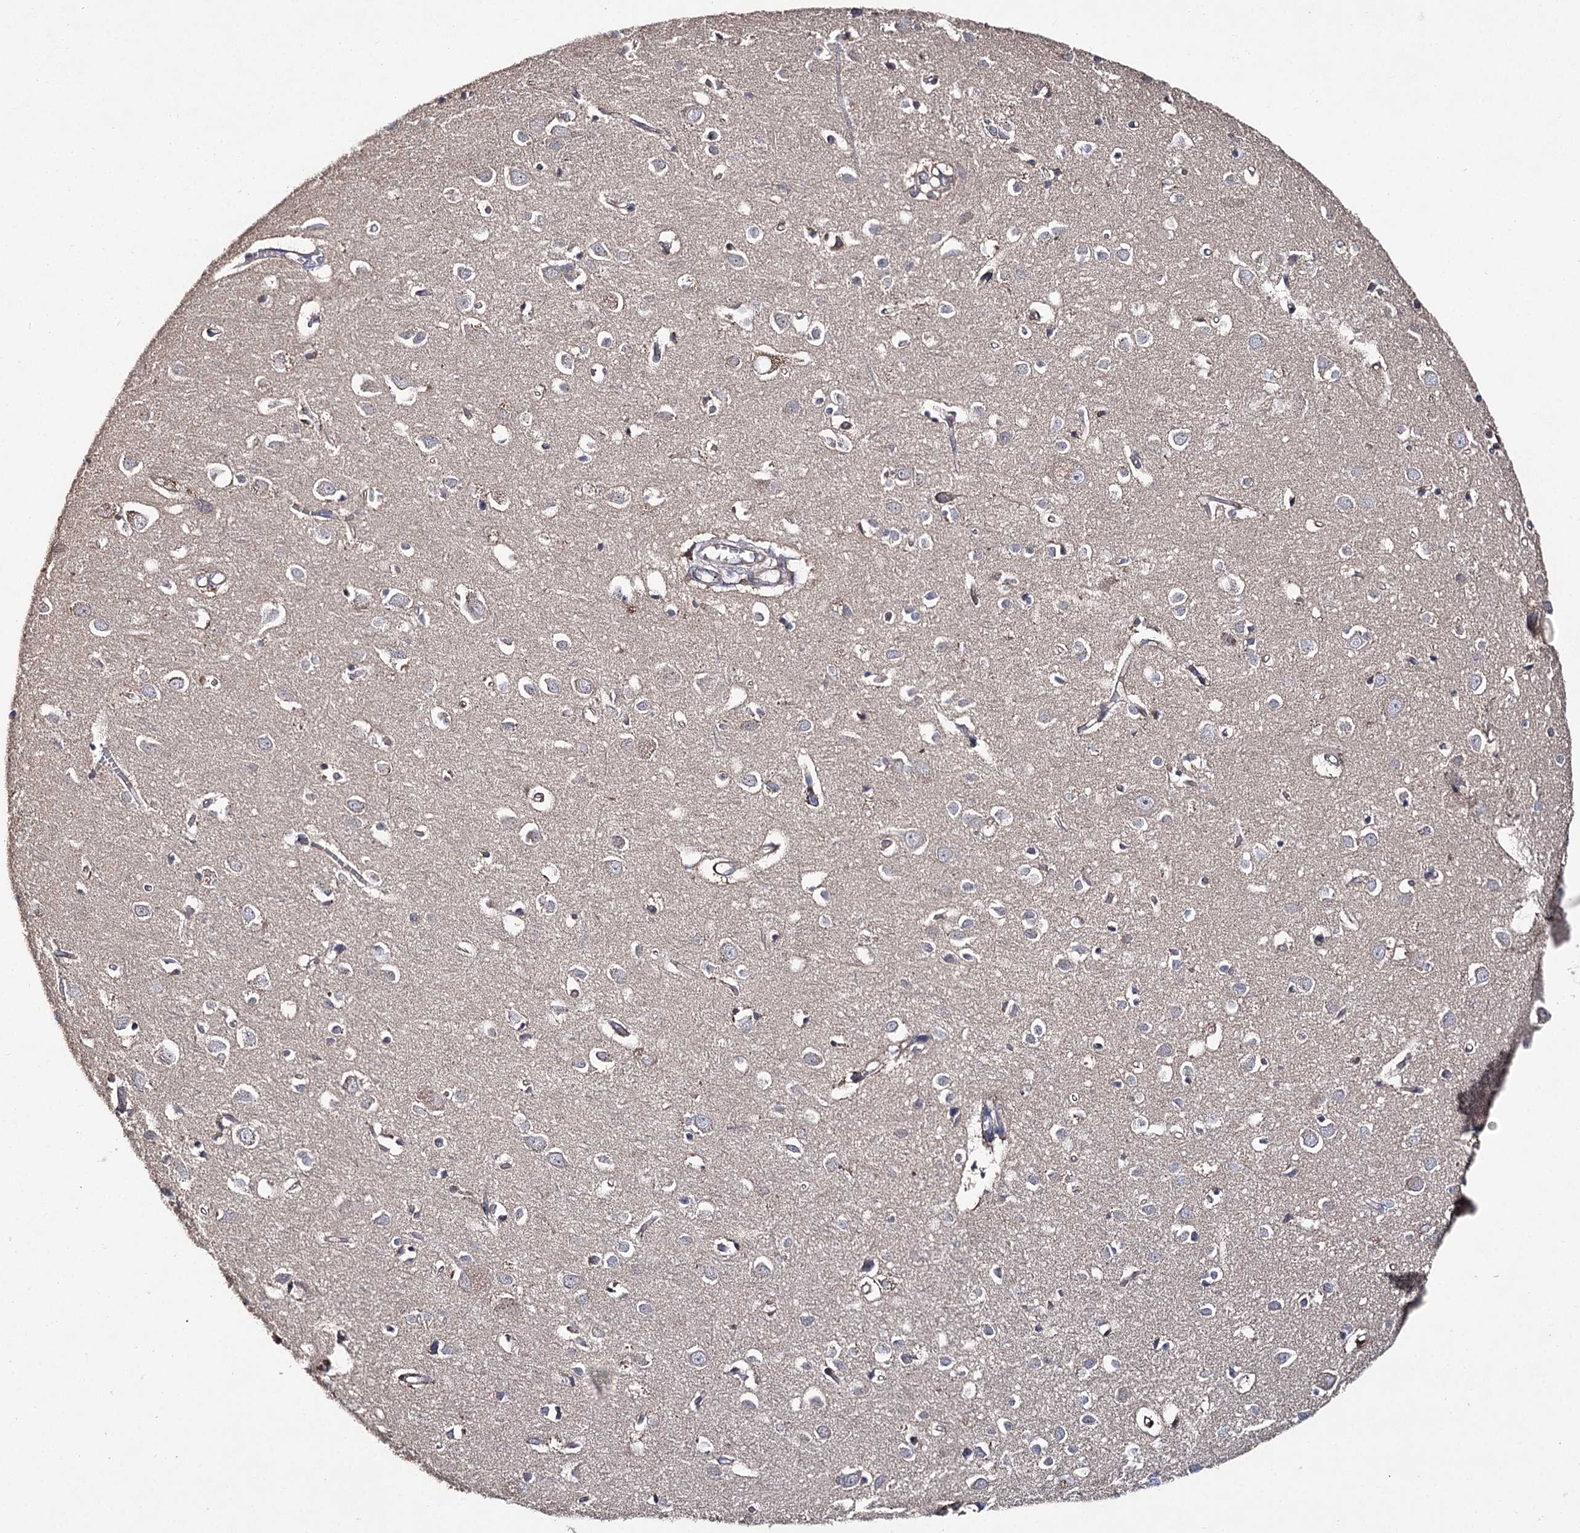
{"staining": {"intensity": "moderate", "quantity": ">75%", "location": "cytoplasmic/membranous"}, "tissue": "cerebral cortex", "cell_type": "Endothelial cells", "image_type": "normal", "snomed": [{"axis": "morphology", "description": "Normal tissue, NOS"}, {"axis": "topography", "description": "Cerebral cortex"}], "caption": "Cerebral cortex stained with DAB IHC demonstrates medium levels of moderate cytoplasmic/membranous positivity in approximately >75% of endothelial cells.", "gene": "AURKC", "patient": {"sex": "female", "age": 64}}